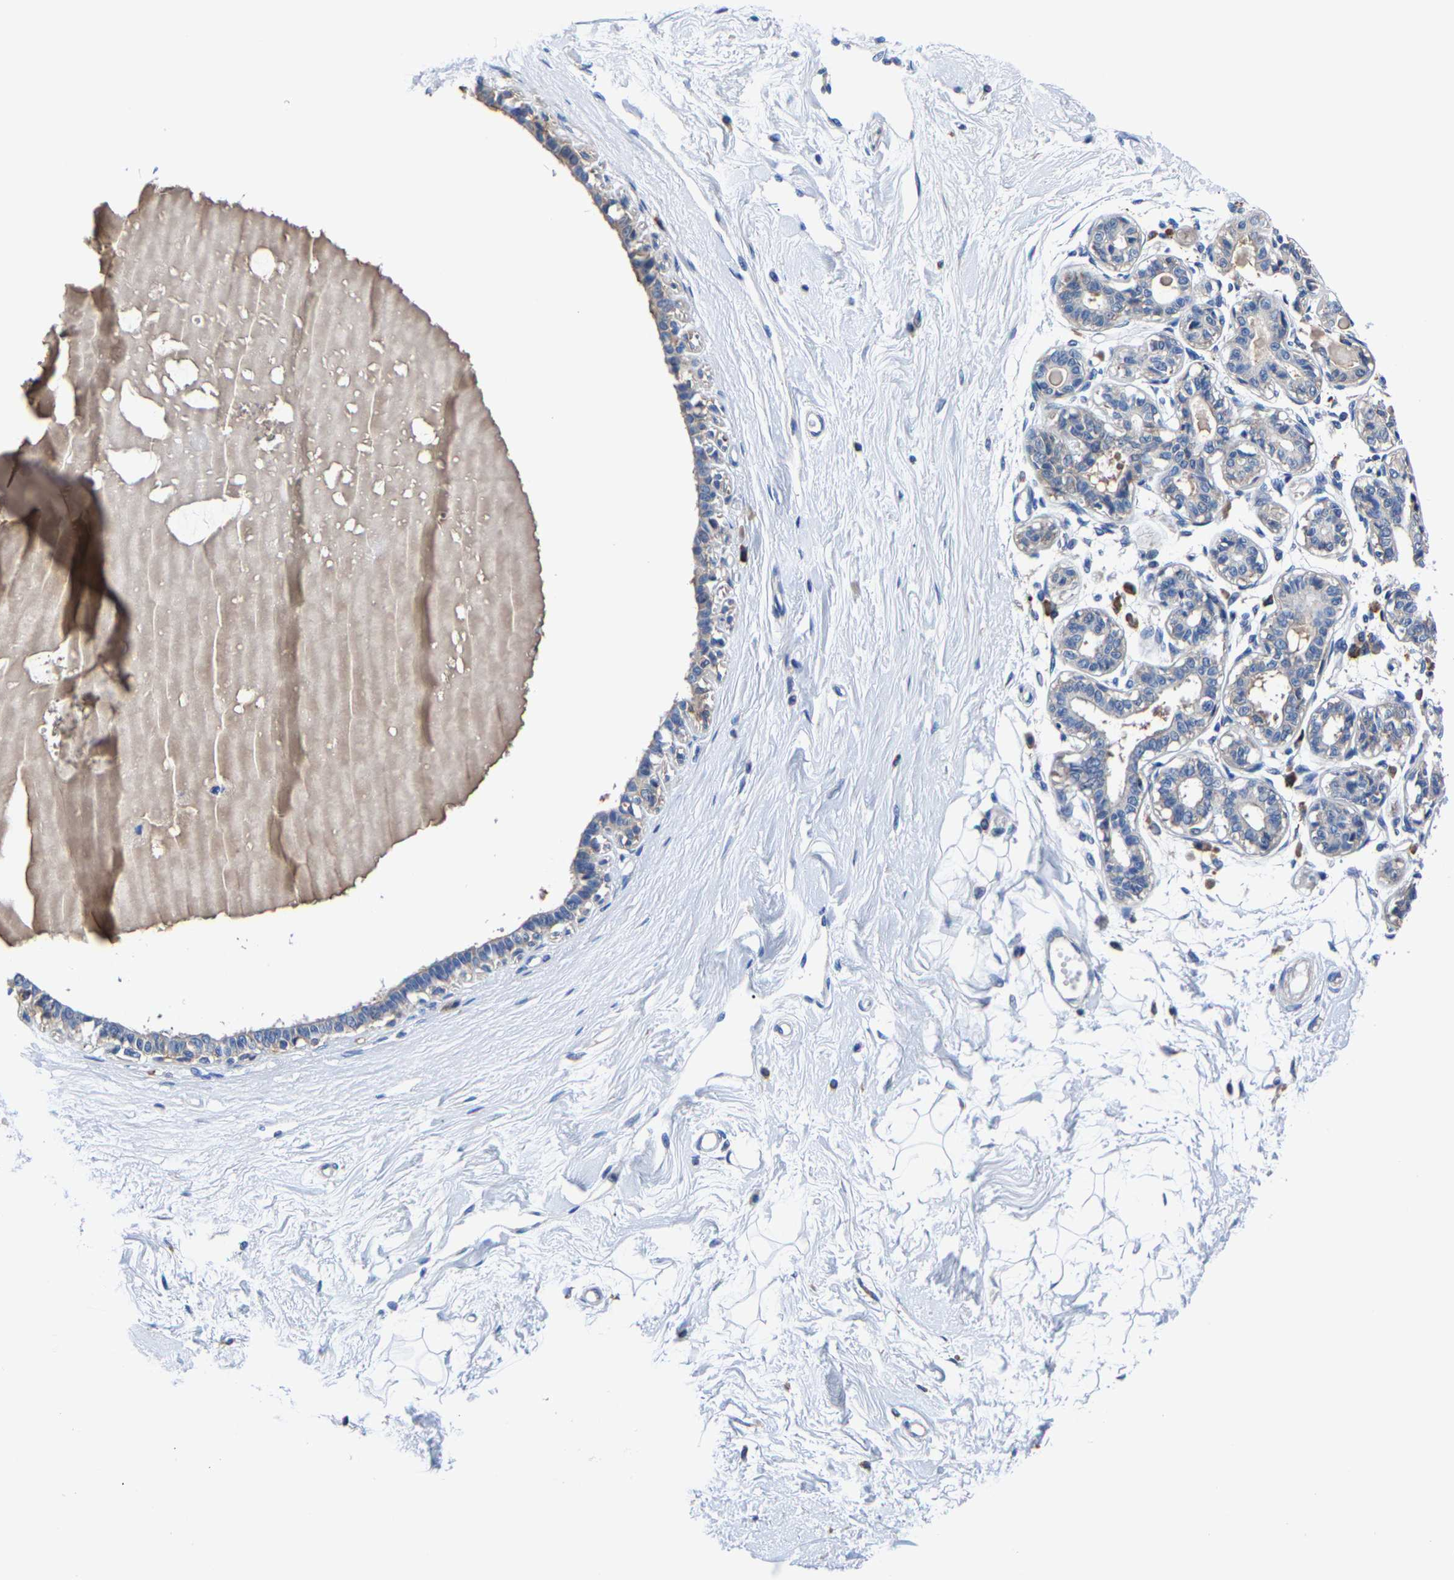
{"staining": {"intensity": "negative", "quantity": "none", "location": "none"}, "tissue": "breast", "cell_type": "Adipocytes", "image_type": "normal", "snomed": [{"axis": "morphology", "description": "Normal tissue, NOS"}, {"axis": "topography", "description": "Breast"}], "caption": "DAB immunohistochemical staining of normal human breast shows no significant positivity in adipocytes.", "gene": "SRPK2", "patient": {"sex": "female", "age": 45}}